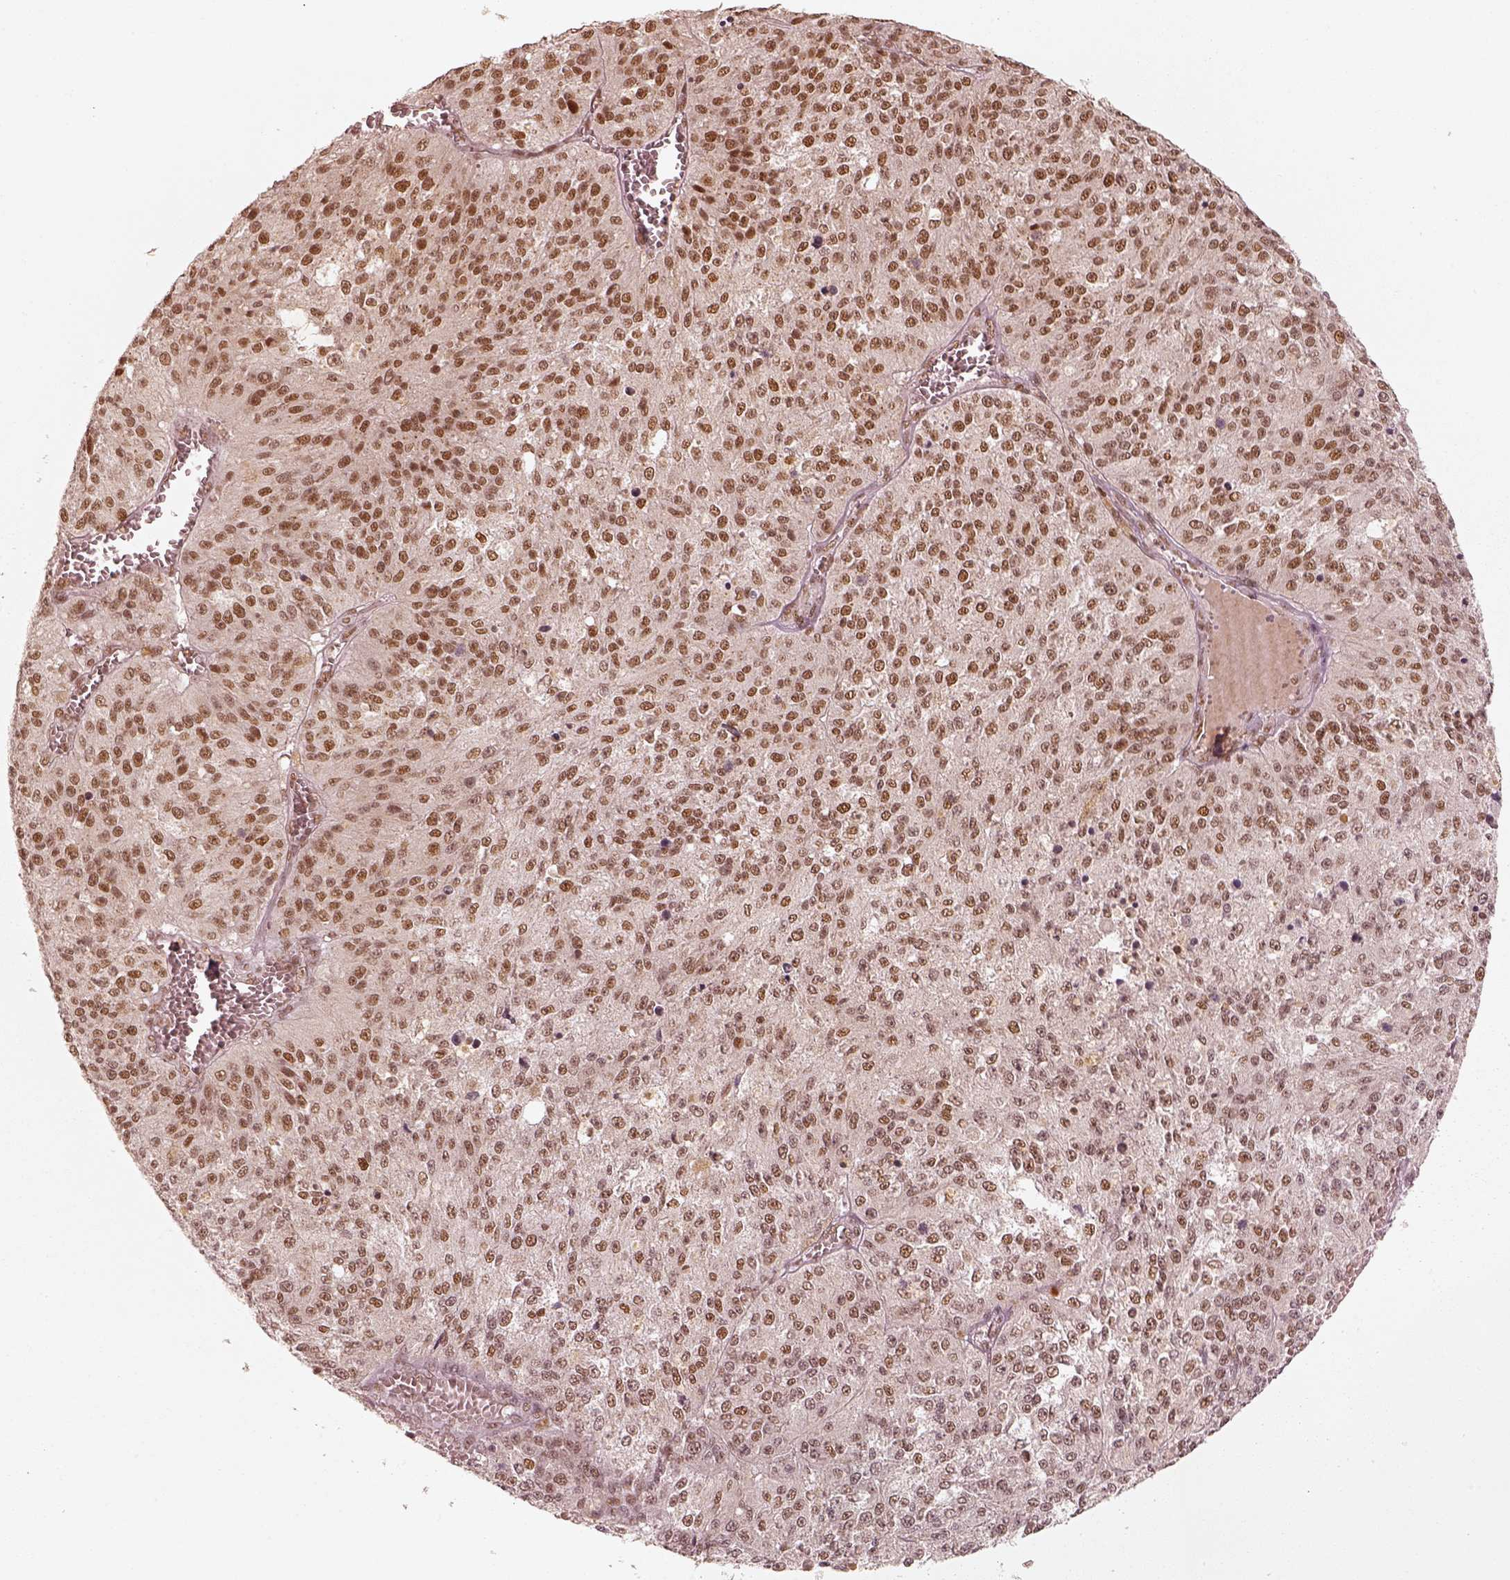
{"staining": {"intensity": "moderate", "quantity": ">75%", "location": "nuclear"}, "tissue": "melanoma", "cell_type": "Tumor cells", "image_type": "cancer", "snomed": [{"axis": "morphology", "description": "Malignant melanoma, Metastatic site"}, {"axis": "topography", "description": "Lymph node"}], "caption": "Immunohistochemical staining of melanoma shows medium levels of moderate nuclear protein expression in approximately >75% of tumor cells. The staining is performed using DAB brown chromogen to label protein expression. The nuclei are counter-stained blue using hematoxylin.", "gene": "GMEB2", "patient": {"sex": "female", "age": 64}}